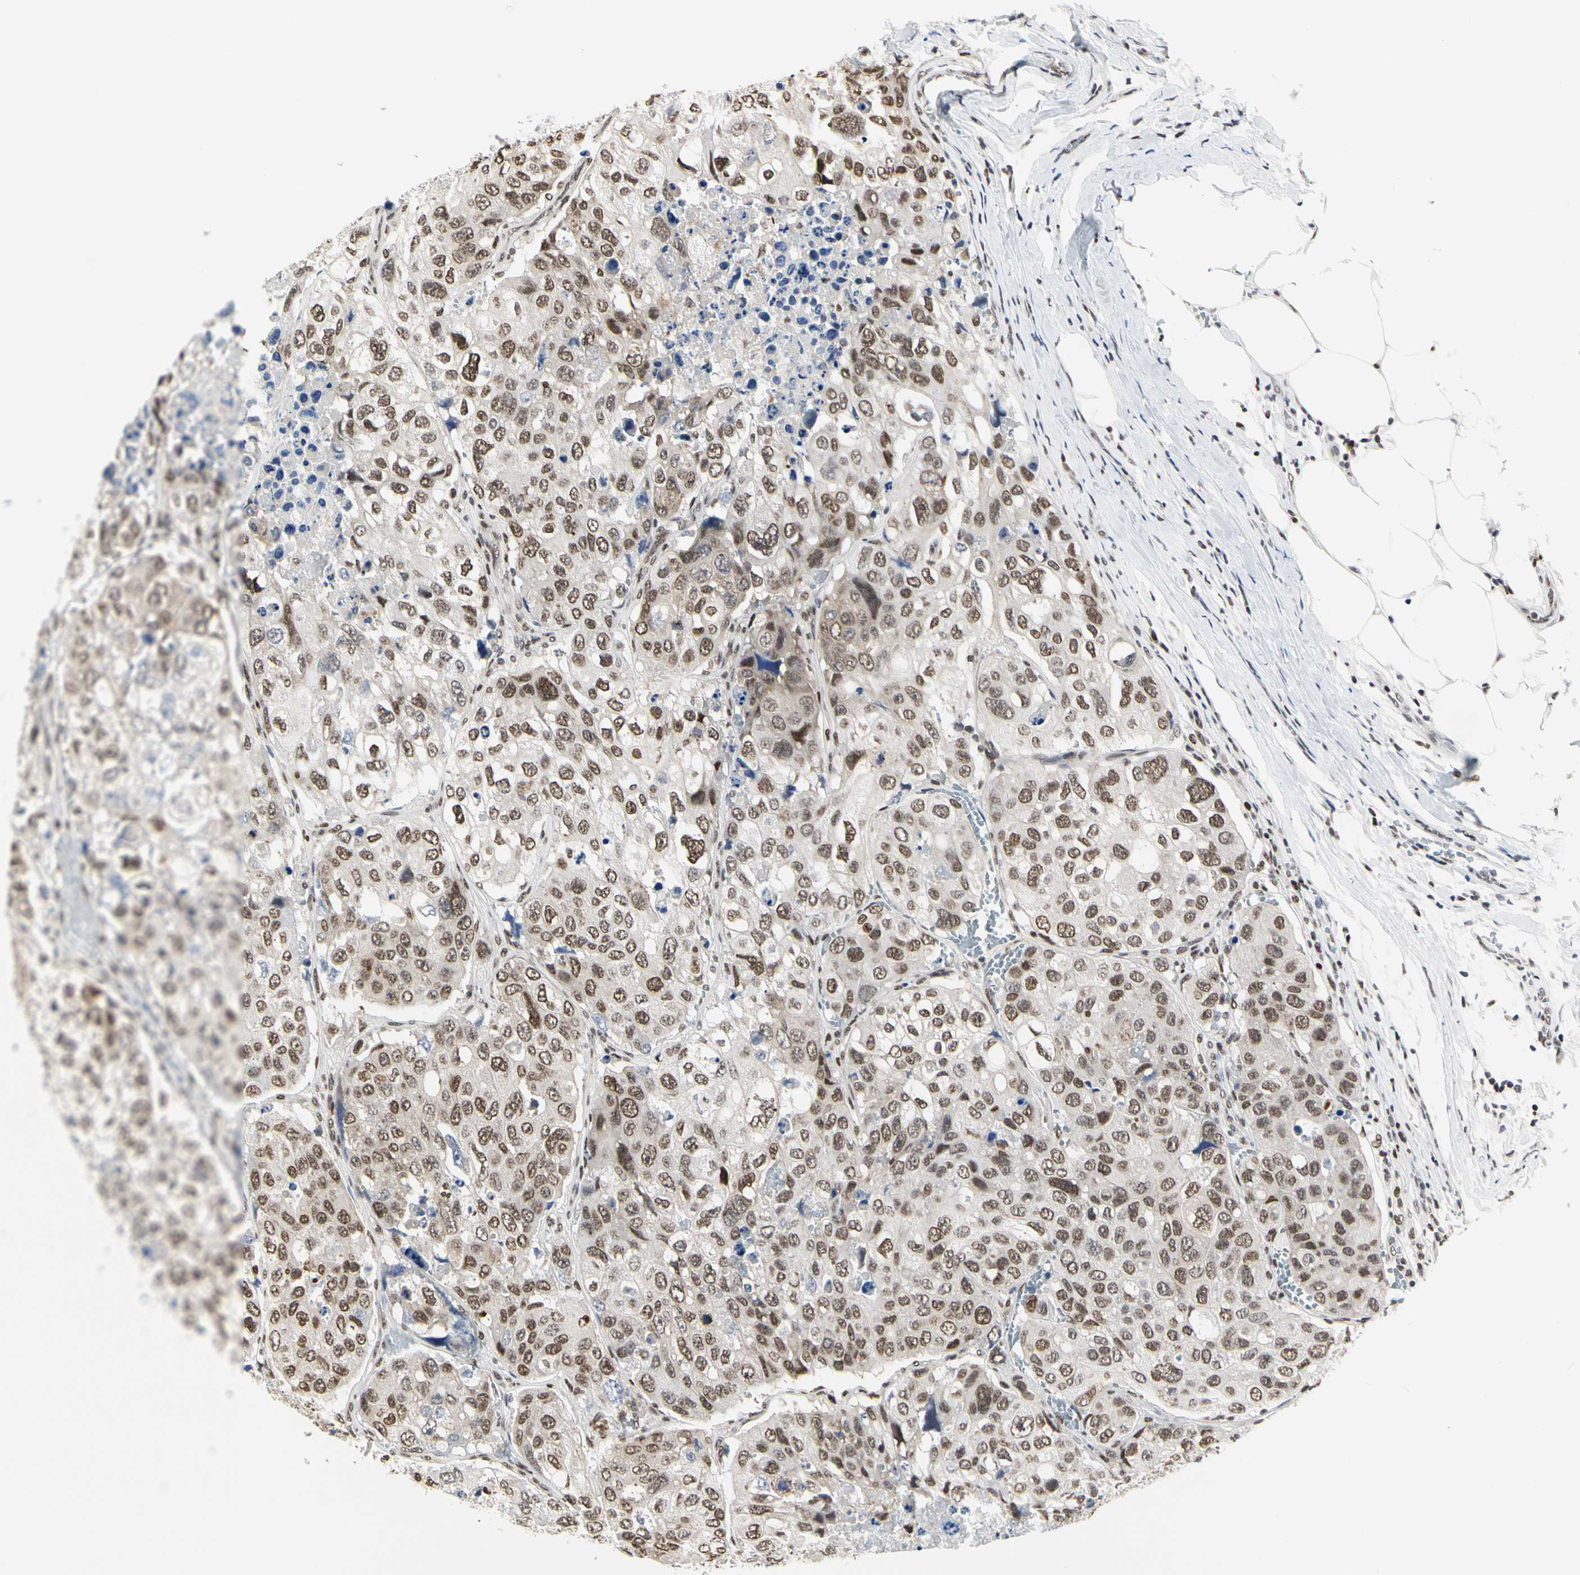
{"staining": {"intensity": "moderate", "quantity": ">75%", "location": "nuclear"}, "tissue": "urothelial cancer", "cell_type": "Tumor cells", "image_type": "cancer", "snomed": [{"axis": "morphology", "description": "Urothelial carcinoma, High grade"}, {"axis": "topography", "description": "Lymph node"}, {"axis": "topography", "description": "Urinary bladder"}], "caption": "Urothelial cancer tissue displays moderate nuclear positivity in approximately >75% of tumor cells", "gene": "PRMT3", "patient": {"sex": "male", "age": 51}}